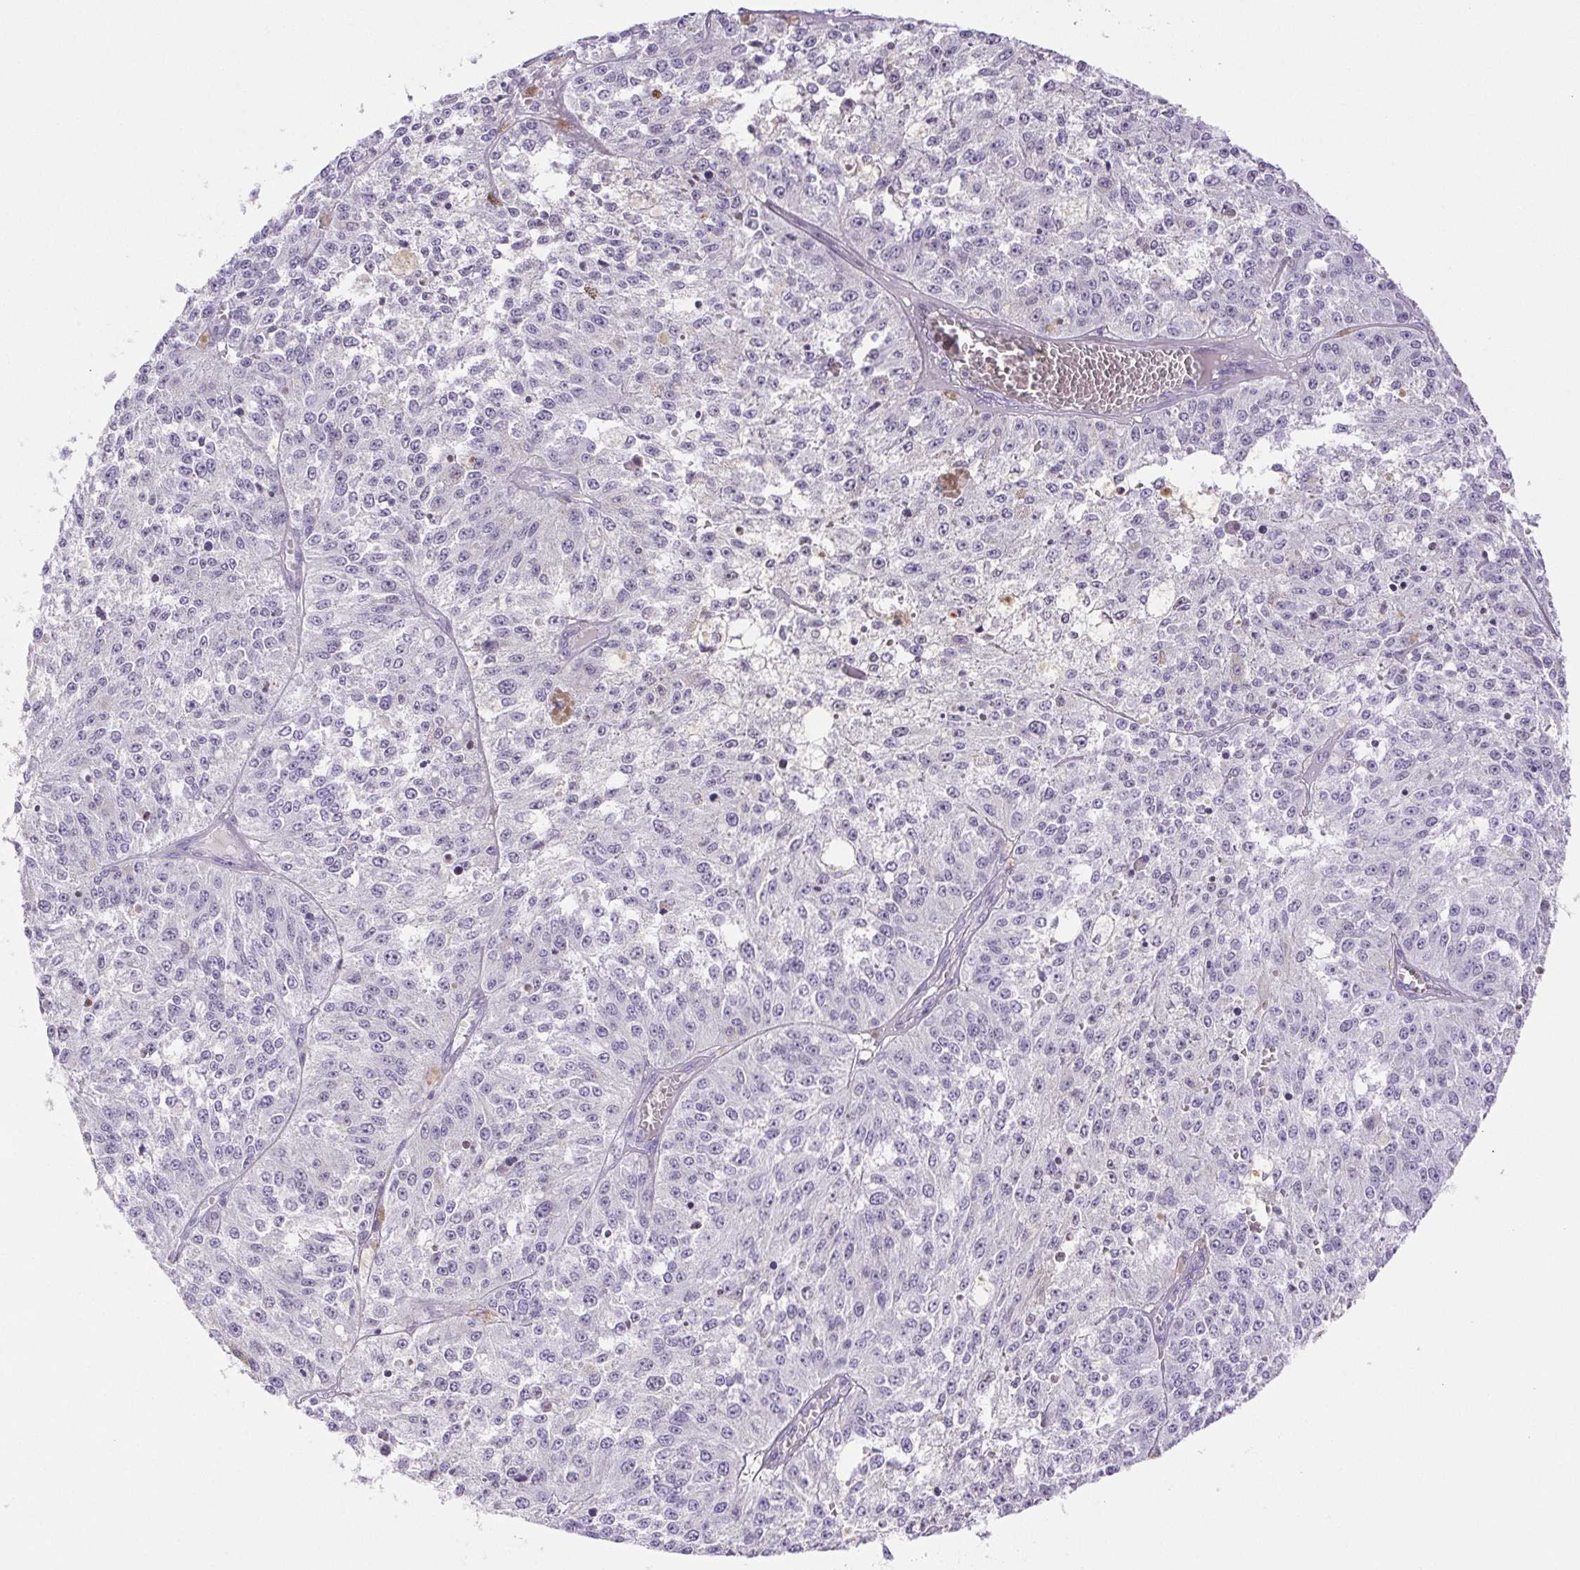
{"staining": {"intensity": "negative", "quantity": "none", "location": "none"}, "tissue": "melanoma", "cell_type": "Tumor cells", "image_type": "cancer", "snomed": [{"axis": "morphology", "description": "Malignant melanoma, Metastatic site"}, {"axis": "topography", "description": "Lymph node"}], "caption": "Image shows no protein positivity in tumor cells of malignant melanoma (metastatic site) tissue. (Brightfield microscopy of DAB (3,3'-diaminobenzidine) immunohistochemistry (IHC) at high magnification).", "gene": "PAPPA2", "patient": {"sex": "female", "age": 64}}